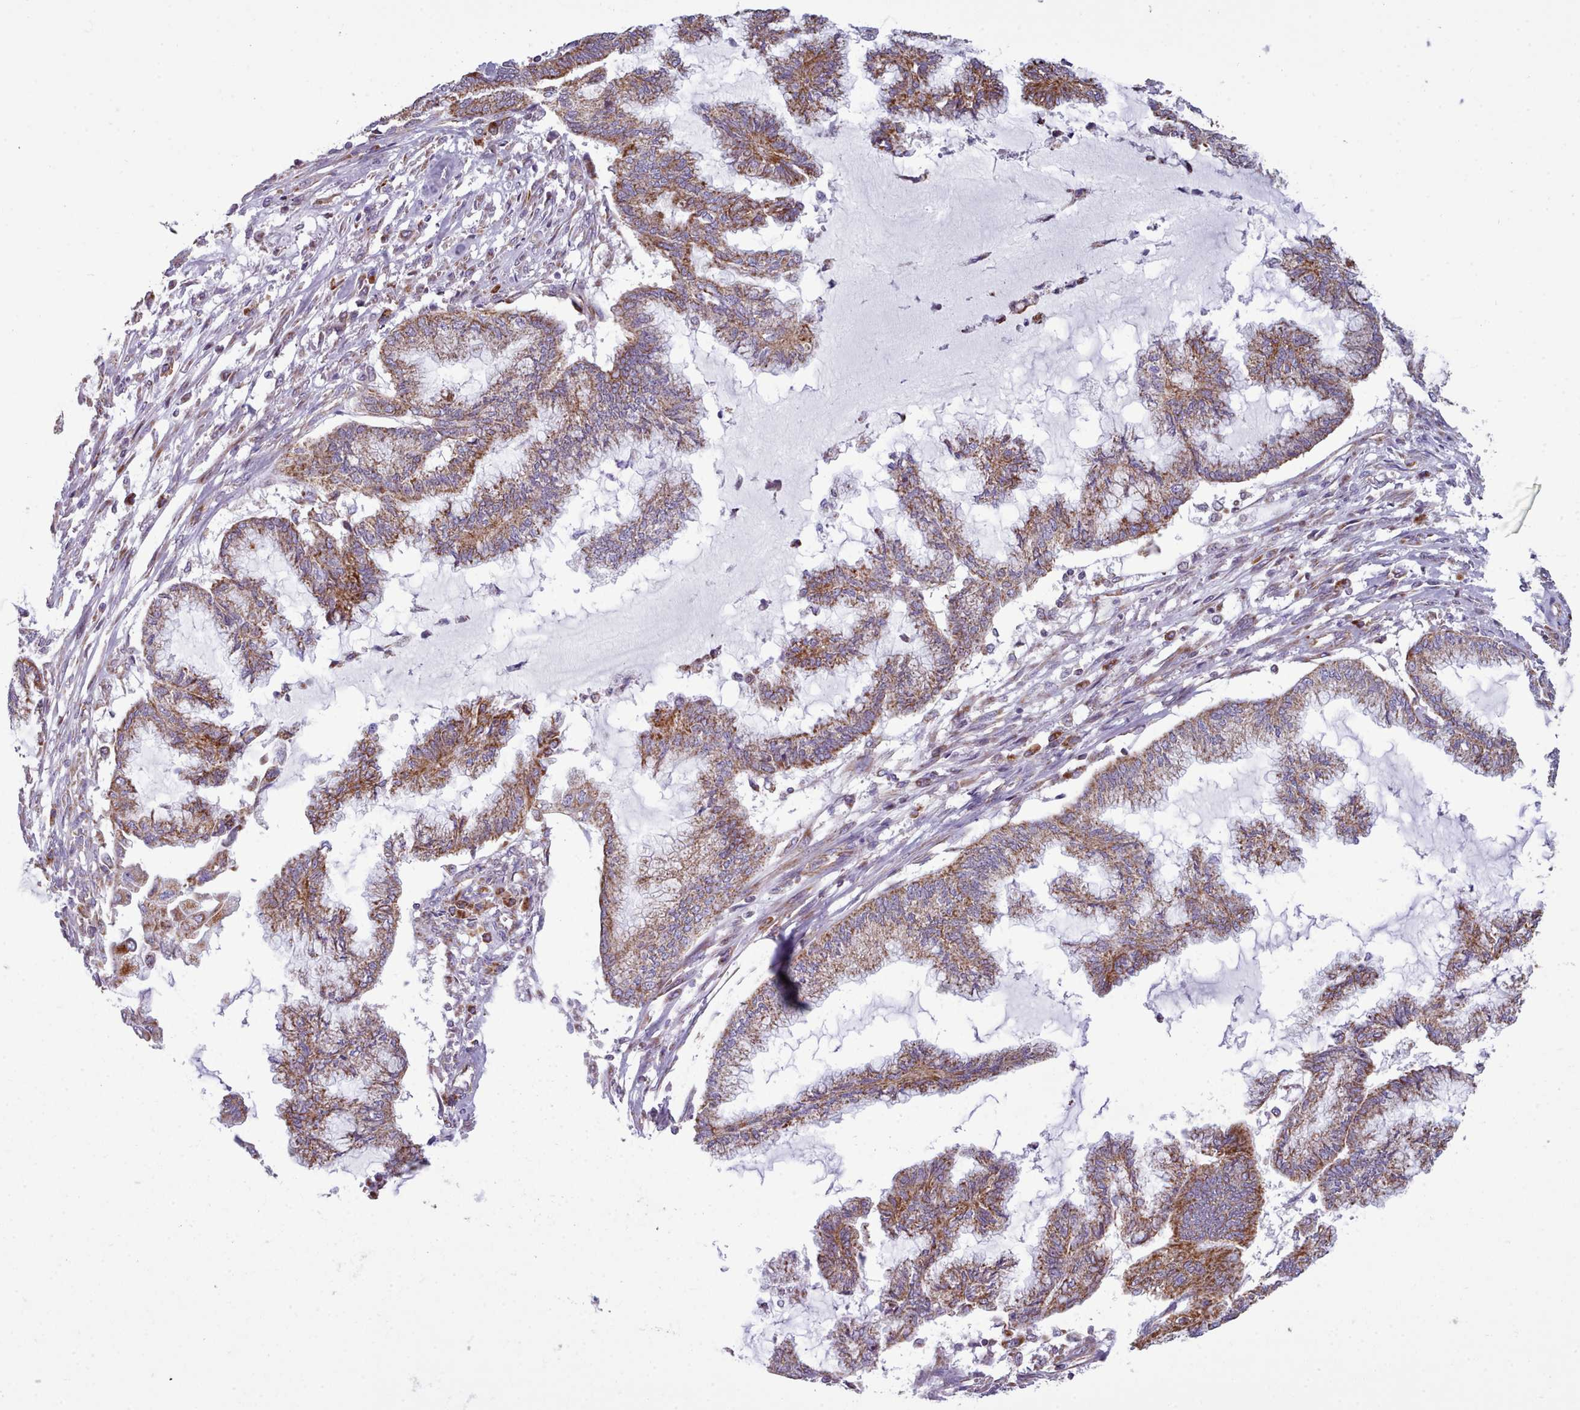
{"staining": {"intensity": "moderate", "quantity": ">75%", "location": "cytoplasmic/membranous"}, "tissue": "endometrial cancer", "cell_type": "Tumor cells", "image_type": "cancer", "snomed": [{"axis": "morphology", "description": "Adenocarcinoma, NOS"}, {"axis": "topography", "description": "Endometrium"}], "caption": "A micrograph of human adenocarcinoma (endometrial) stained for a protein demonstrates moderate cytoplasmic/membranous brown staining in tumor cells. (DAB IHC, brown staining for protein, blue staining for nuclei).", "gene": "SRP54", "patient": {"sex": "female", "age": 86}}